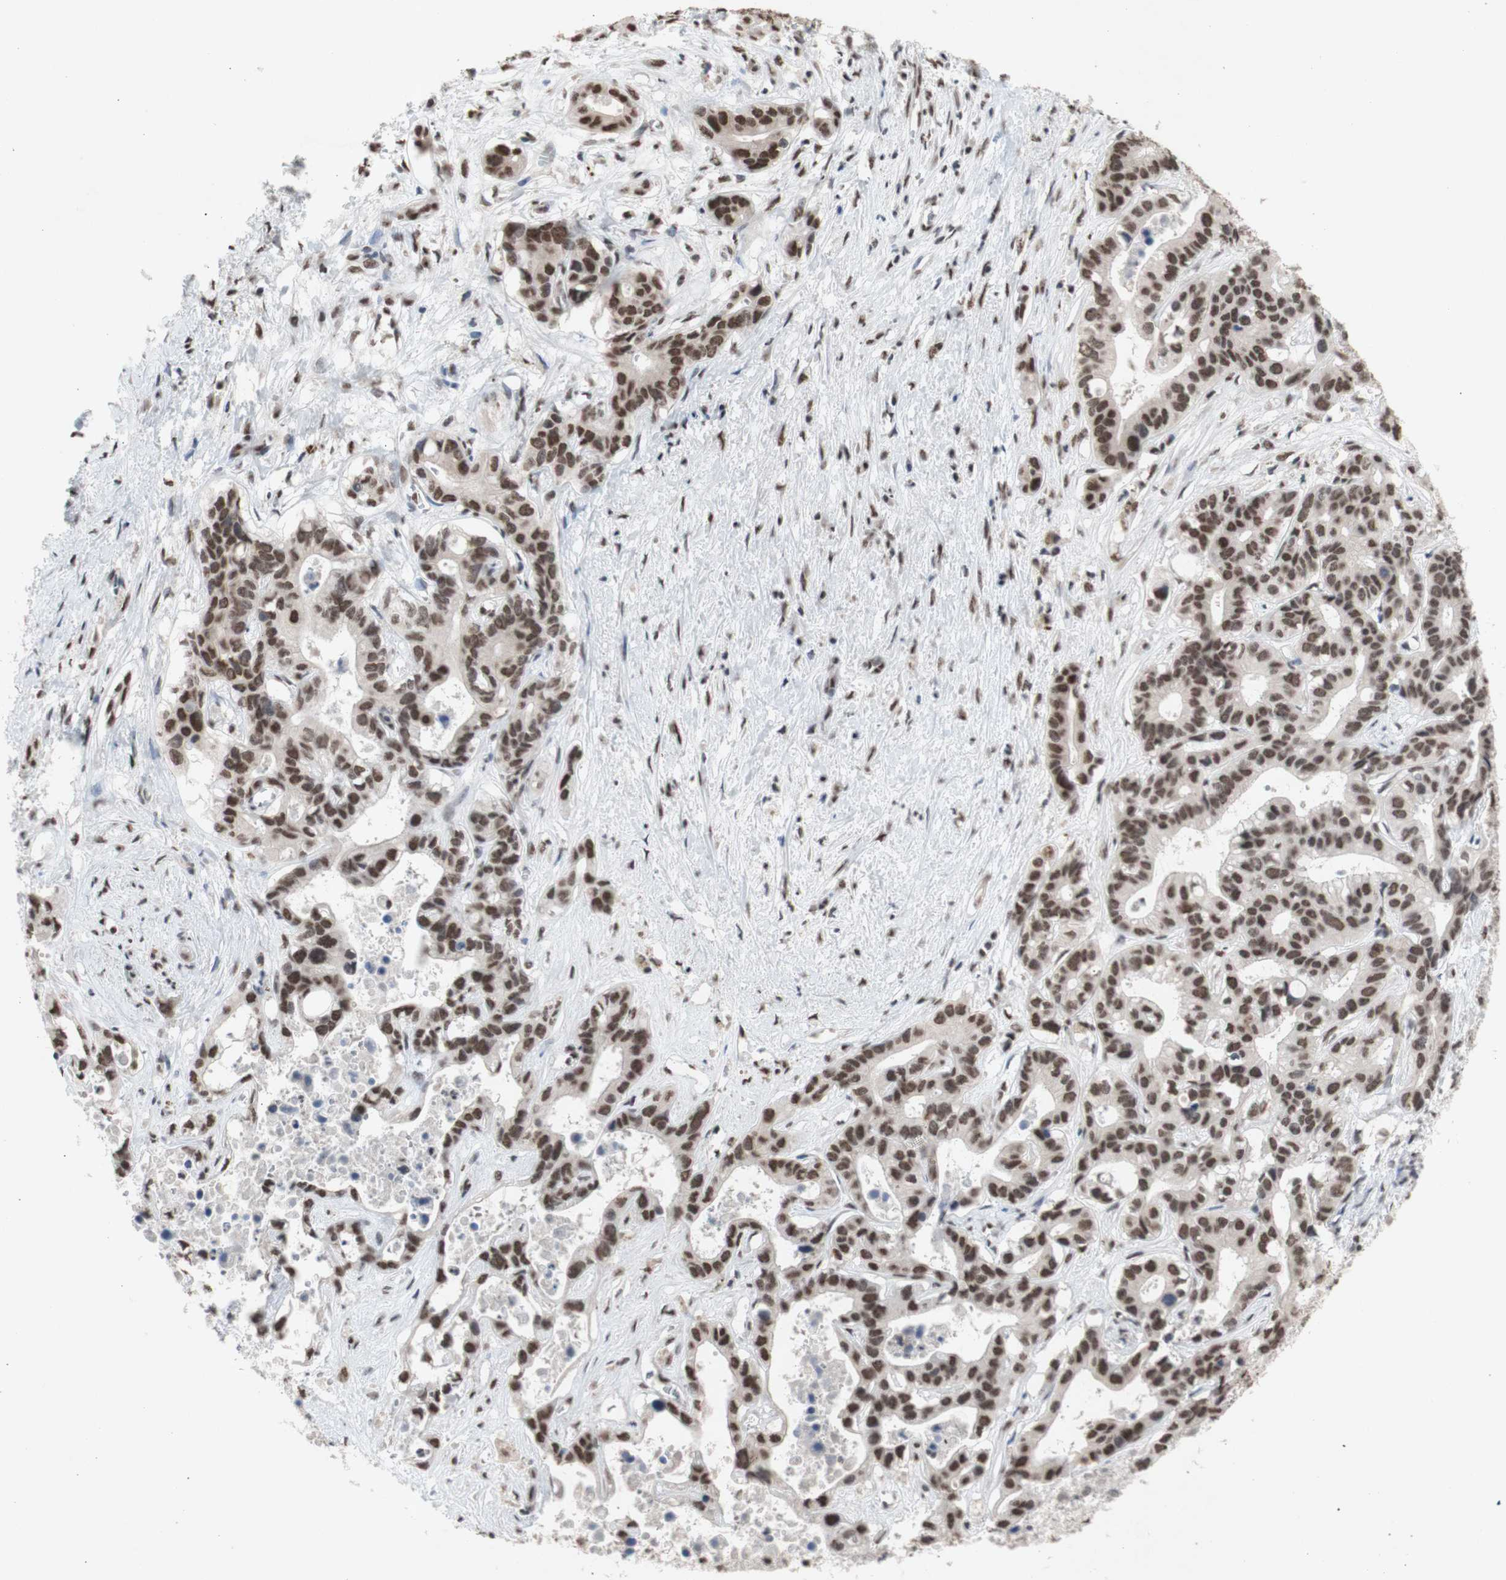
{"staining": {"intensity": "moderate", "quantity": ">75%", "location": "nuclear"}, "tissue": "liver cancer", "cell_type": "Tumor cells", "image_type": "cancer", "snomed": [{"axis": "morphology", "description": "Cholangiocarcinoma"}, {"axis": "topography", "description": "Liver"}], "caption": "Liver cancer was stained to show a protein in brown. There is medium levels of moderate nuclear staining in approximately >75% of tumor cells.", "gene": "SFPQ", "patient": {"sex": "female", "age": 65}}